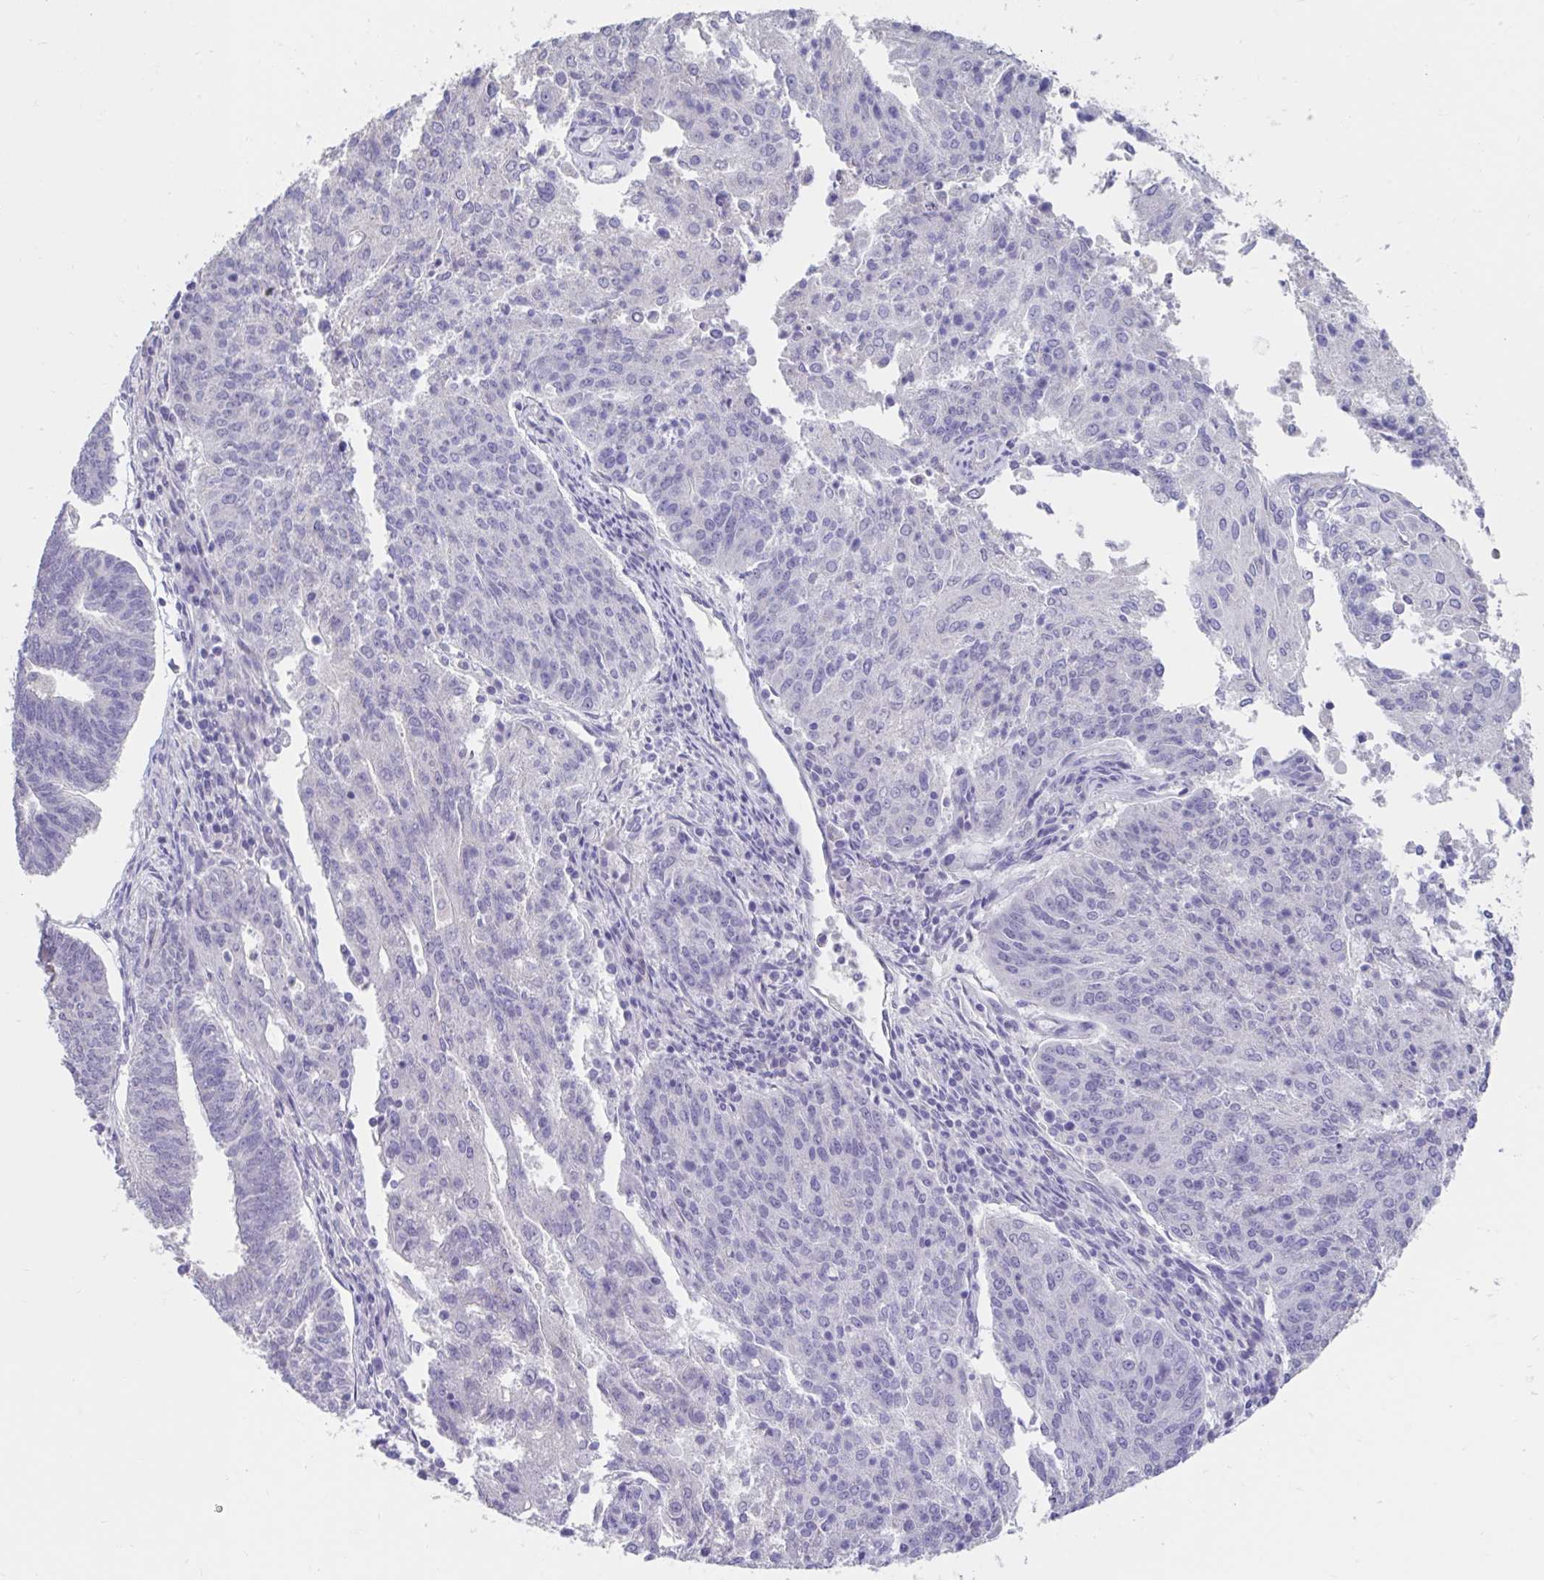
{"staining": {"intensity": "negative", "quantity": "none", "location": "none"}, "tissue": "endometrial cancer", "cell_type": "Tumor cells", "image_type": "cancer", "snomed": [{"axis": "morphology", "description": "Adenocarcinoma, NOS"}, {"axis": "topography", "description": "Endometrium"}], "caption": "IHC of endometrial cancer (adenocarcinoma) displays no expression in tumor cells.", "gene": "GPR162", "patient": {"sex": "female", "age": 82}}